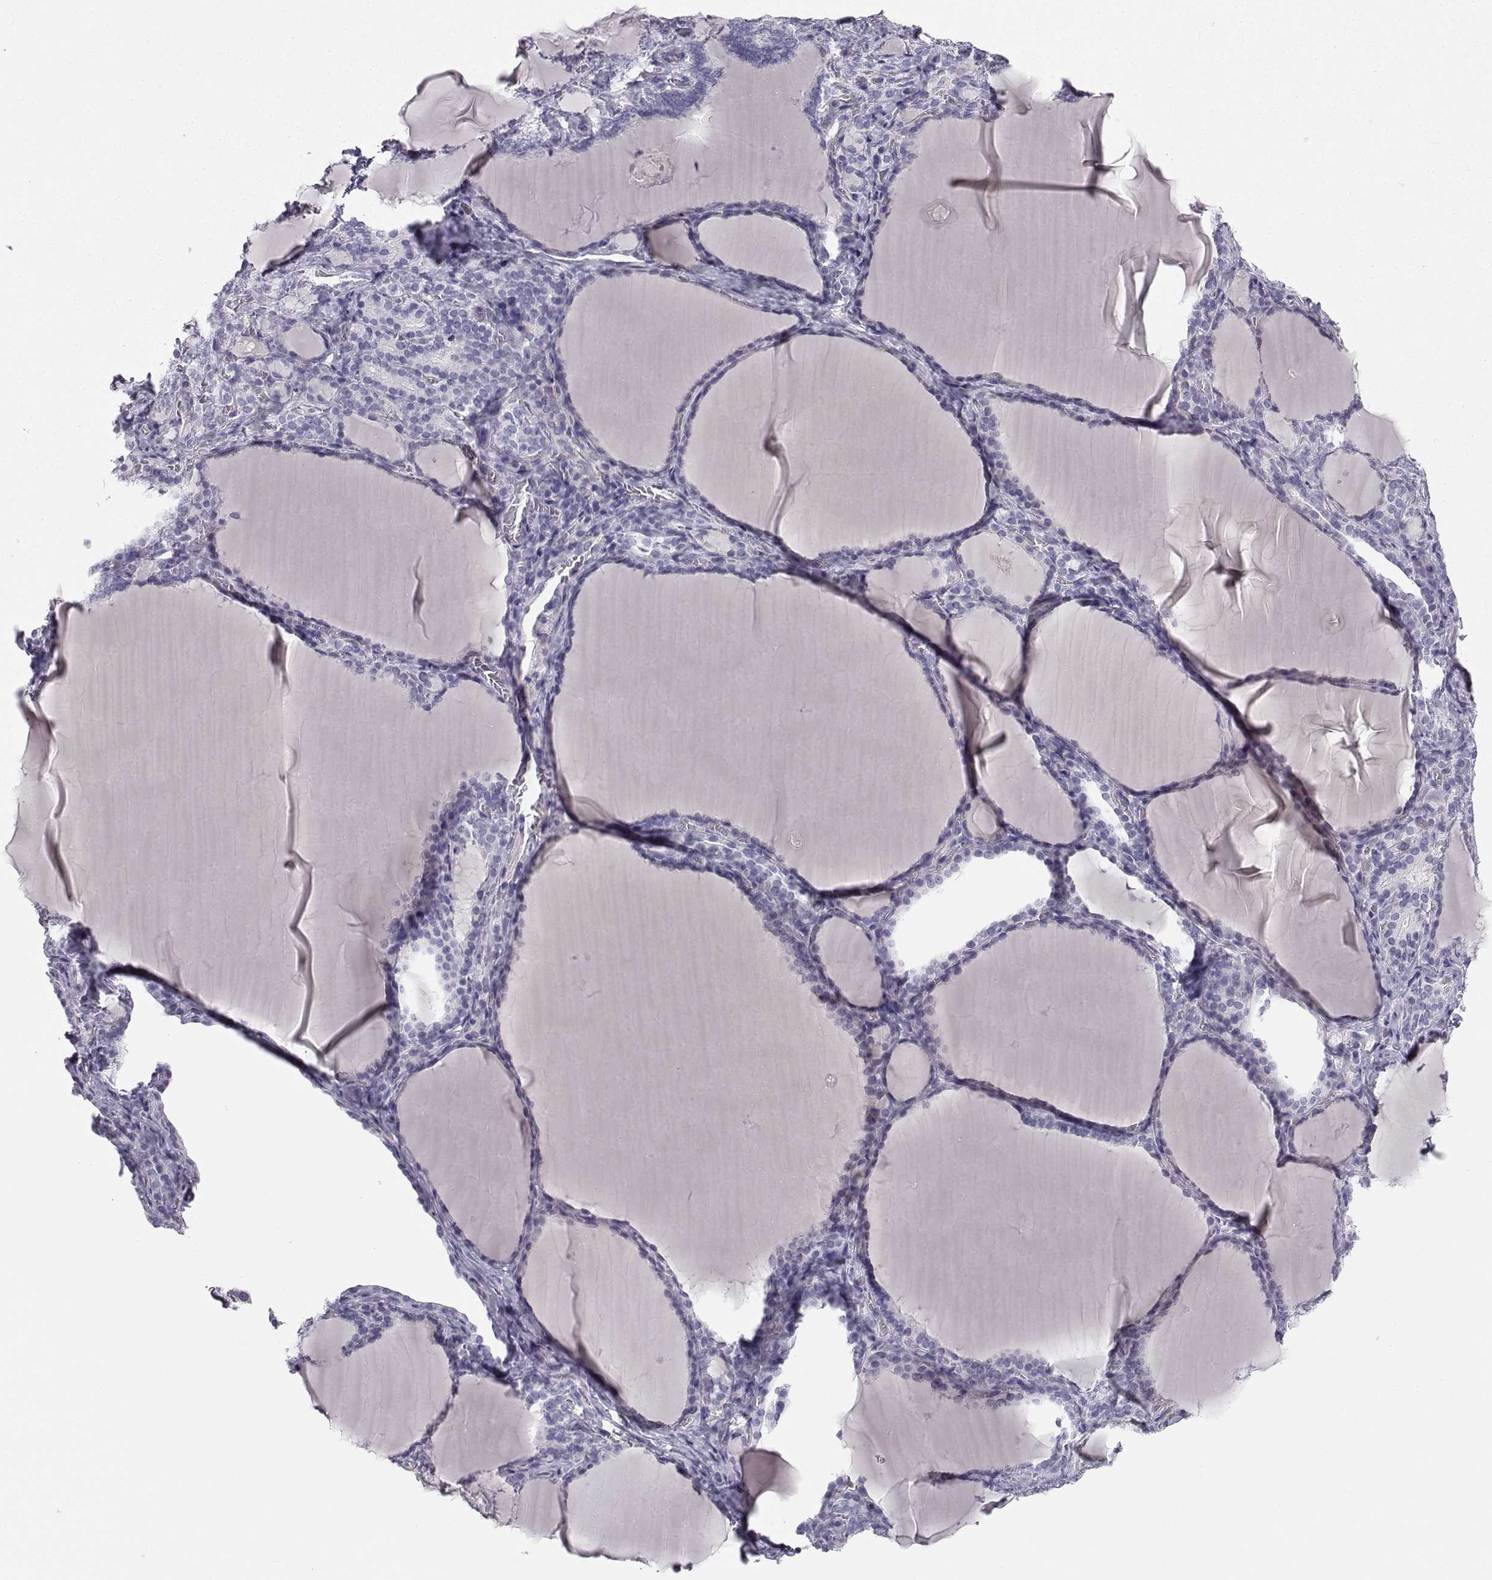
{"staining": {"intensity": "negative", "quantity": "none", "location": "none"}, "tissue": "thyroid gland", "cell_type": "Glandular cells", "image_type": "normal", "snomed": [{"axis": "morphology", "description": "Normal tissue, NOS"}, {"axis": "morphology", "description": "Hyperplasia, NOS"}, {"axis": "topography", "description": "Thyroid gland"}], "caption": "Immunohistochemical staining of normal human thyroid gland demonstrates no significant staining in glandular cells. (DAB immunohistochemistry (IHC) visualized using brightfield microscopy, high magnification).", "gene": "SYCE1", "patient": {"sex": "female", "age": 27}}